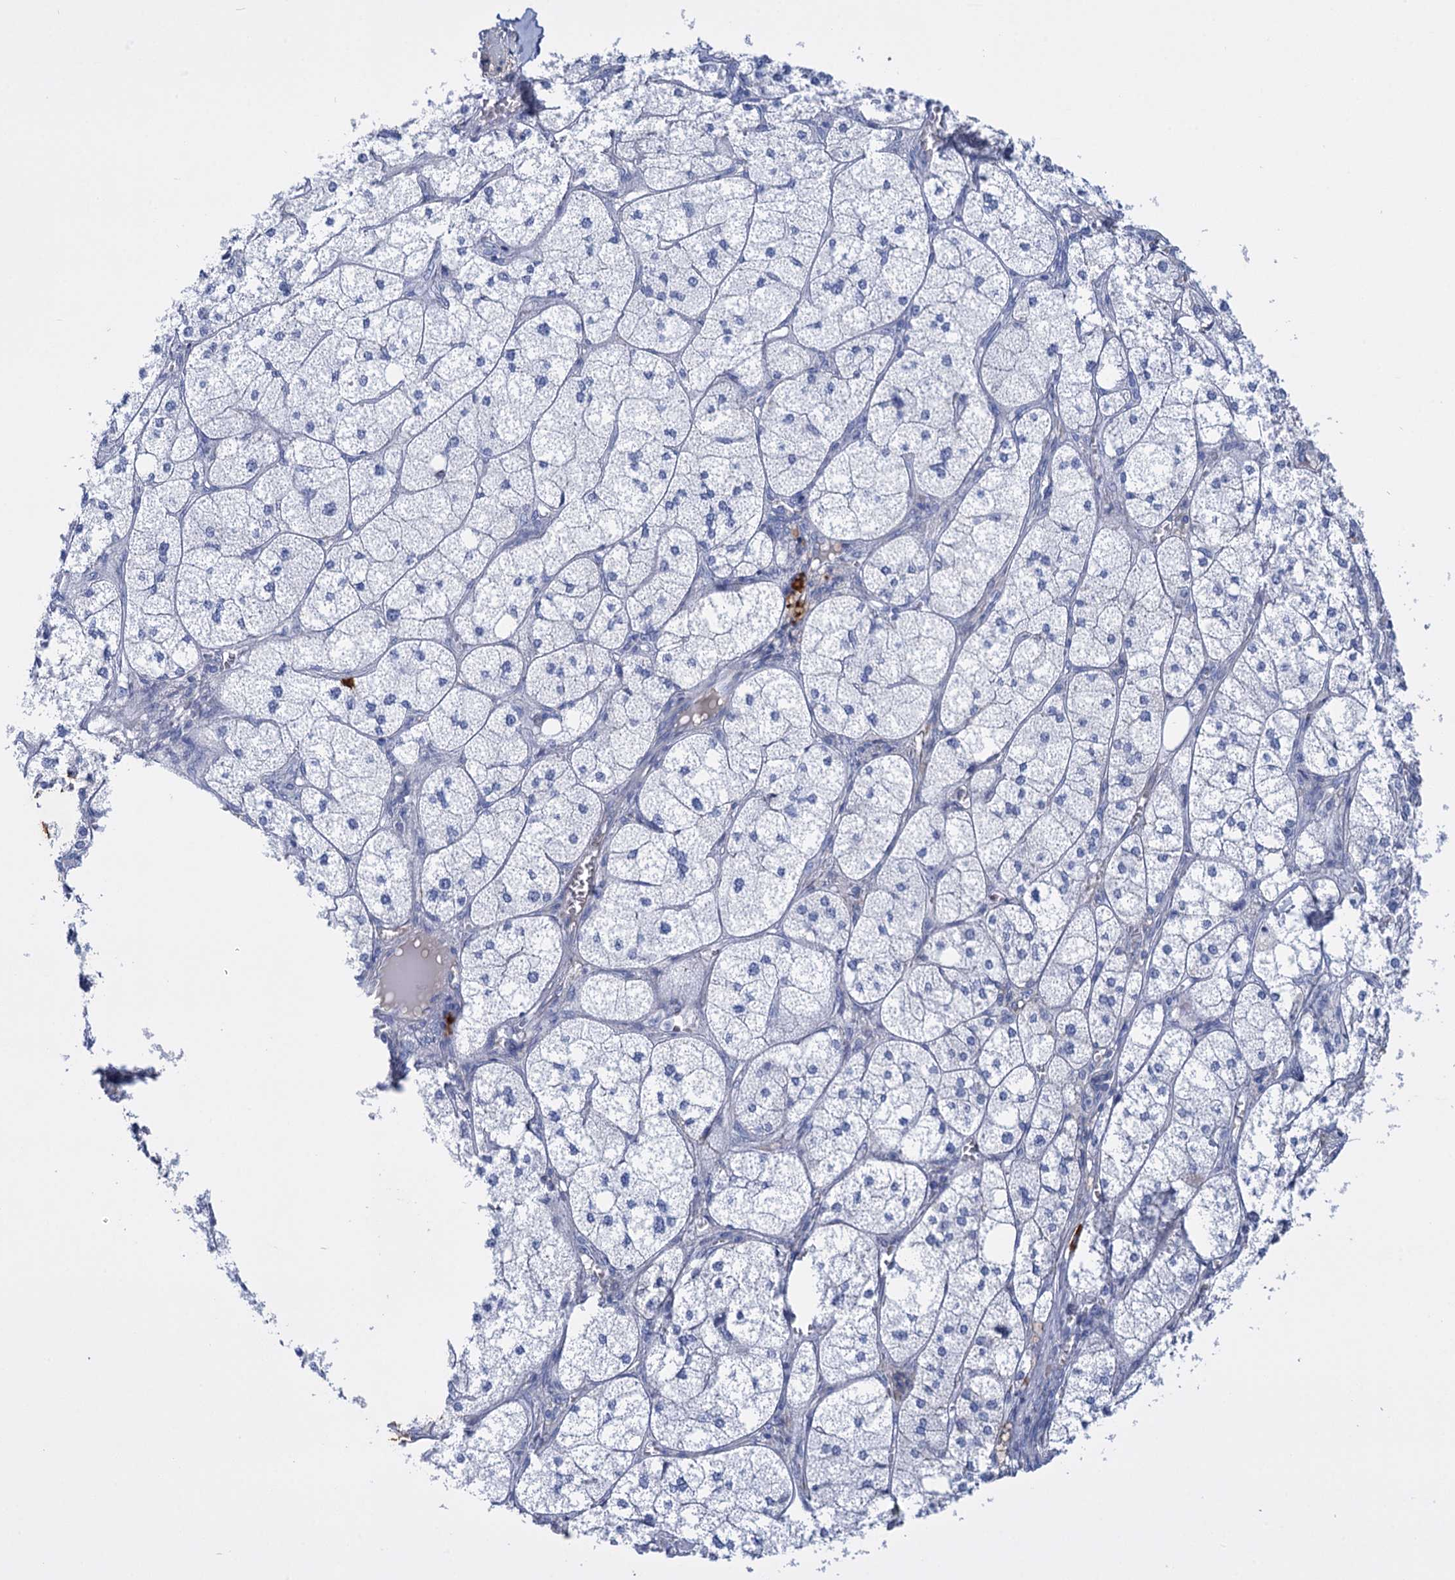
{"staining": {"intensity": "negative", "quantity": "none", "location": "none"}, "tissue": "adrenal gland", "cell_type": "Glandular cells", "image_type": "normal", "snomed": [{"axis": "morphology", "description": "Normal tissue, NOS"}, {"axis": "topography", "description": "Adrenal gland"}], "caption": "A high-resolution micrograph shows immunohistochemistry staining of benign adrenal gland, which demonstrates no significant staining in glandular cells. Brightfield microscopy of immunohistochemistry (IHC) stained with DAB (3,3'-diaminobenzidine) (brown) and hematoxylin (blue), captured at high magnification.", "gene": "FBXW12", "patient": {"sex": "female", "age": 61}}